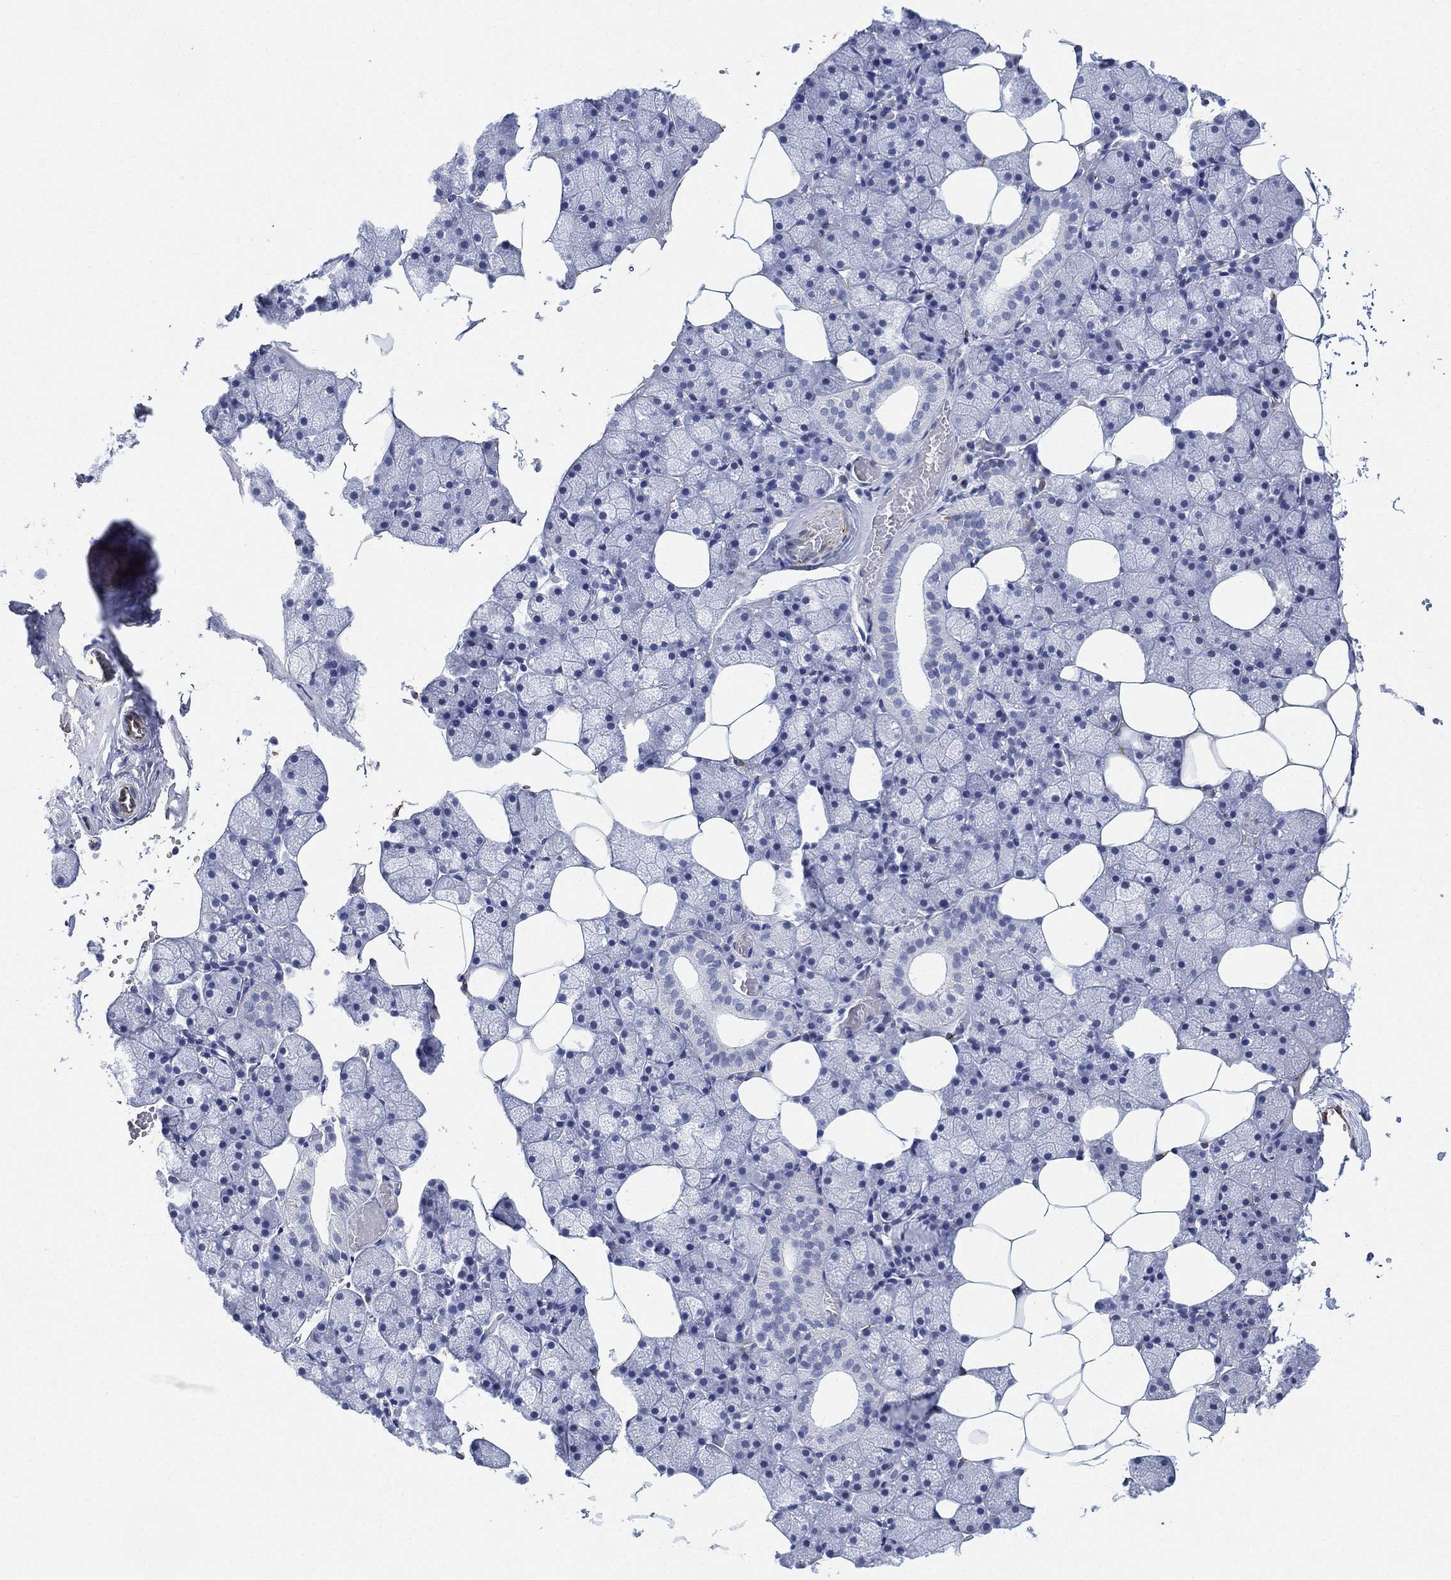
{"staining": {"intensity": "negative", "quantity": "none", "location": "none"}, "tissue": "salivary gland", "cell_type": "Glandular cells", "image_type": "normal", "snomed": [{"axis": "morphology", "description": "Normal tissue, NOS"}, {"axis": "topography", "description": "Salivary gland"}], "caption": "The immunohistochemistry histopathology image has no significant expression in glandular cells of salivary gland.", "gene": "PSKH2", "patient": {"sex": "male", "age": 38}}